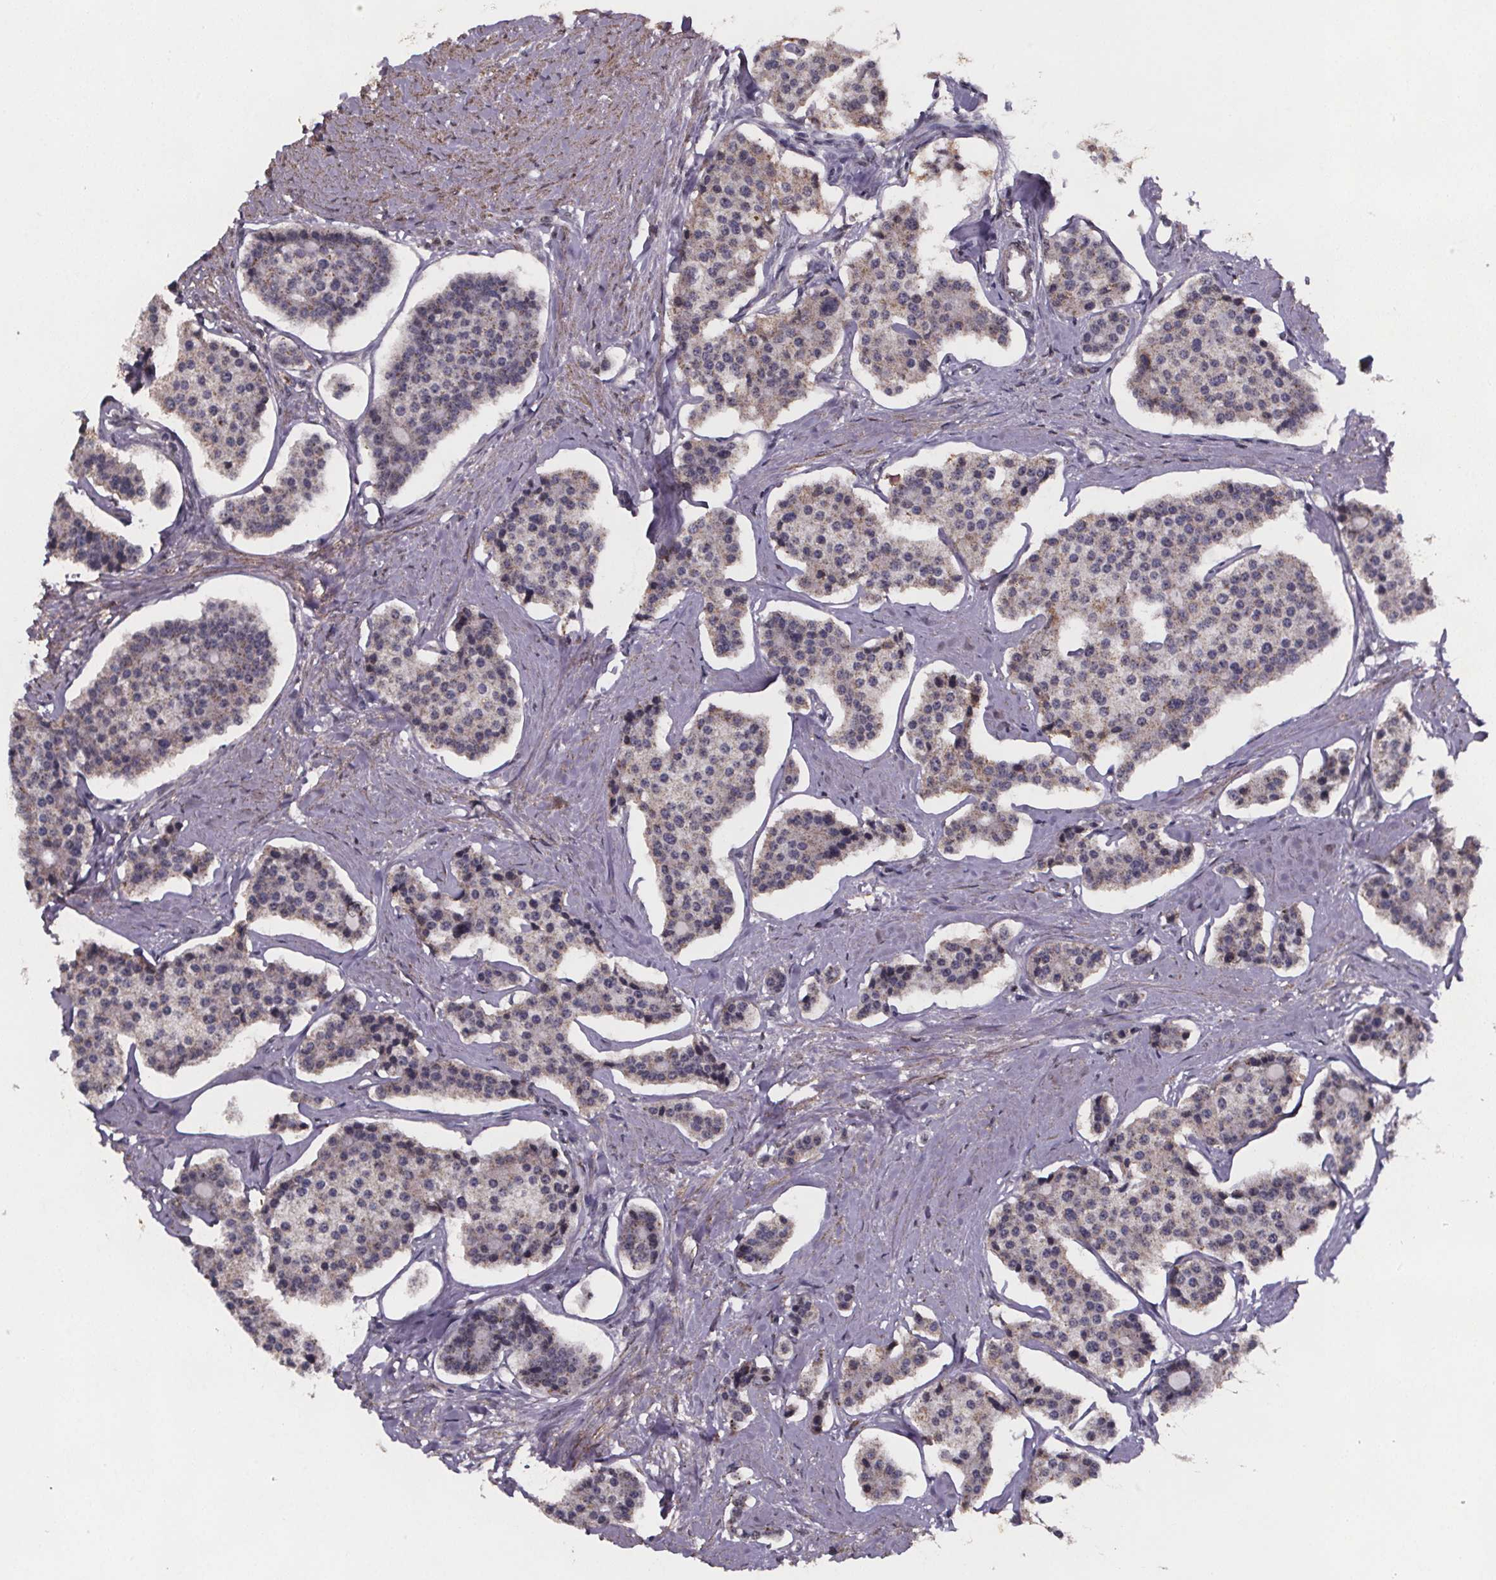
{"staining": {"intensity": "weak", "quantity": "<25%", "location": "cytoplasmic/membranous"}, "tissue": "carcinoid", "cell_type": "Tumor cells", "image_type": "cancer", "snomed": [{"axis": "morphology", "description": "Carcinoid, malignant, NOS"}, {"axis": "topography", "description": "Small intestine"}], "caption": "Immunohistochemistry (IHC) histopathology image of neoplastic tissue: human carcinoid stained with DAB displays no significant protein staining in tumor cells.", "gene": "PALLD", "patient": {"sex": "female", "age": 65}}